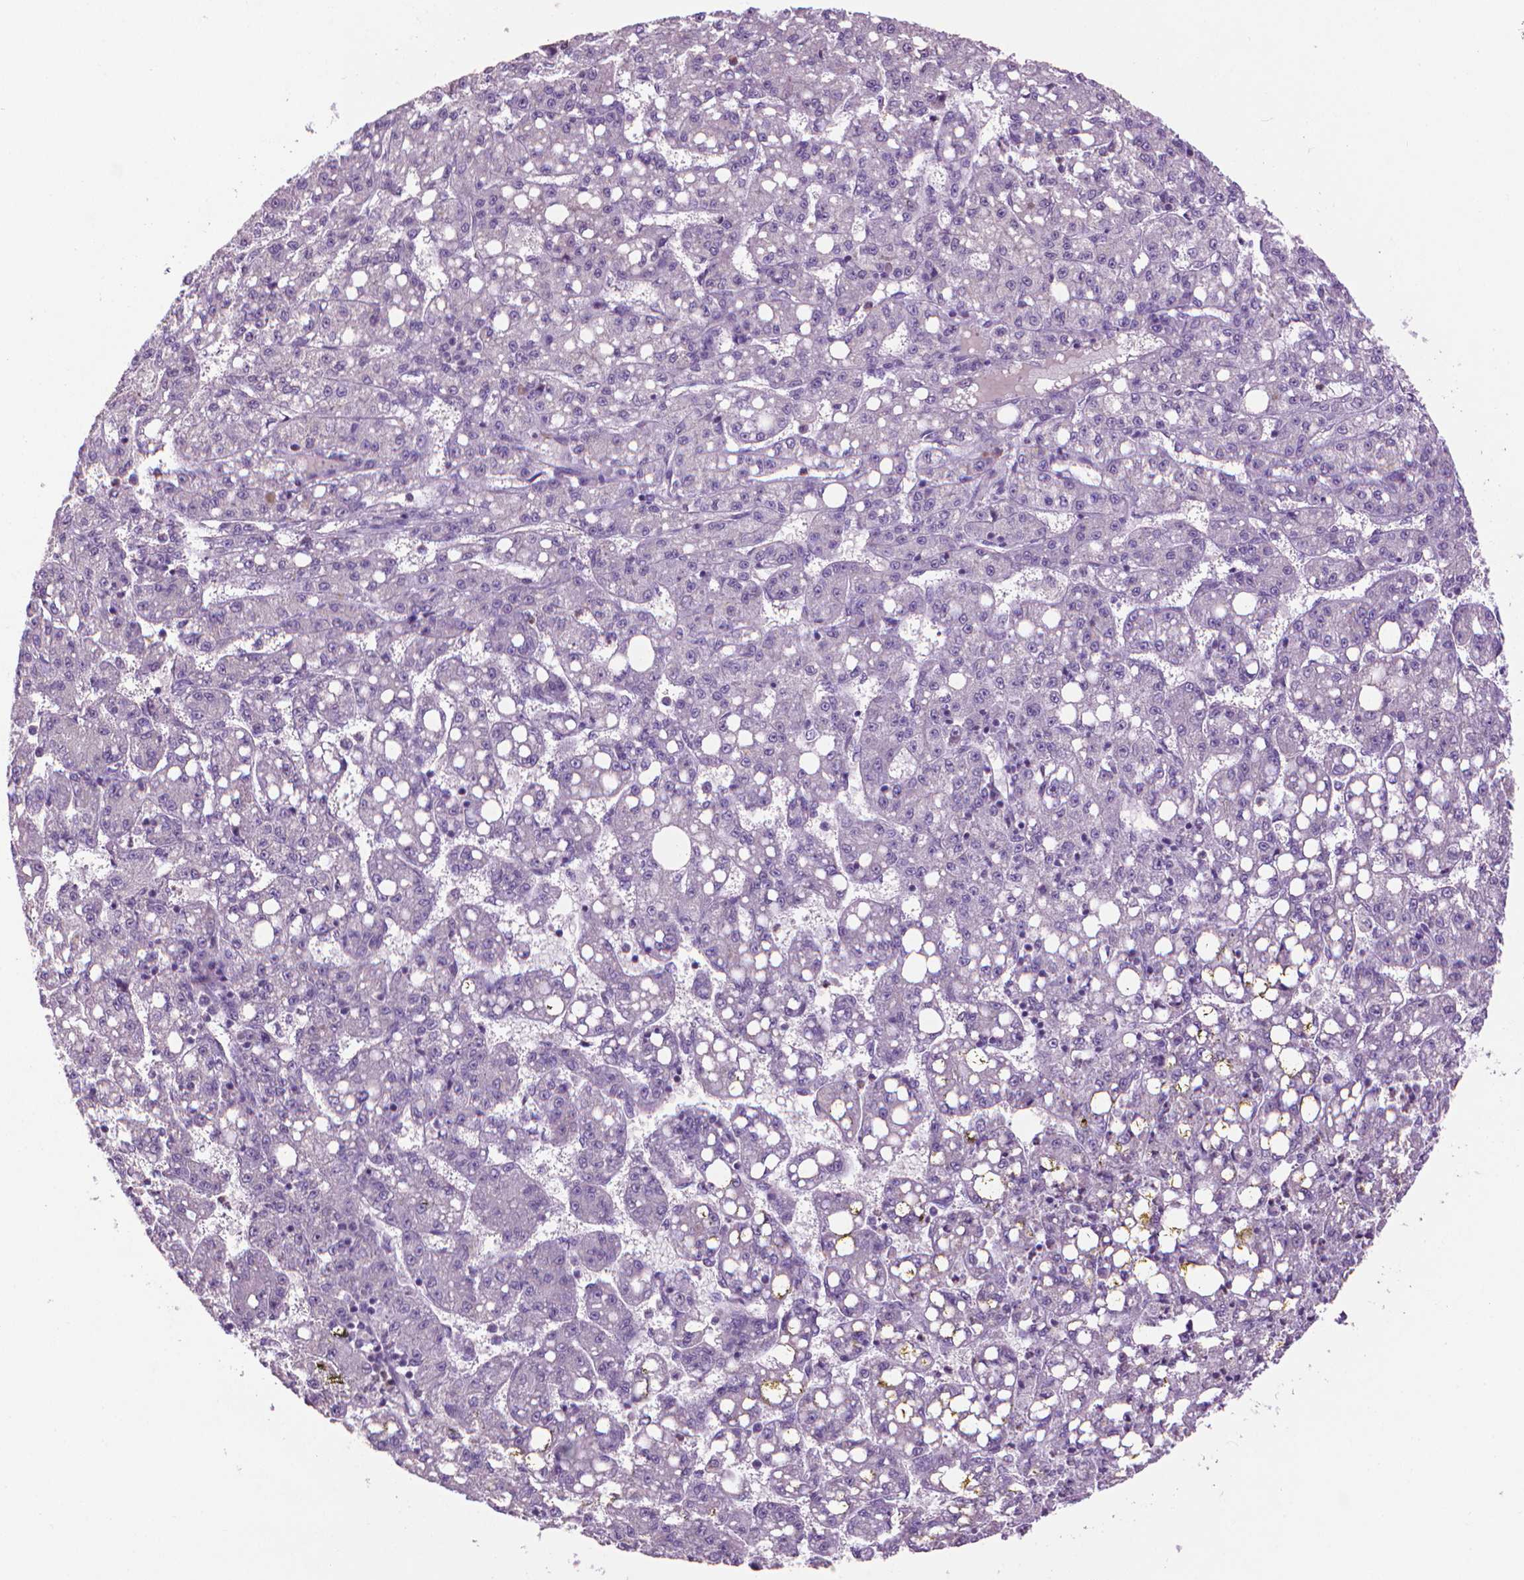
{"staining": {"intensity": "negative", "quantity": "none", "location": "none"}, "tissue": "liver cancer", "cell_type": "Tumor cells", "image_type": "cancer", "snomed": [{"axis": "morphology", "description": "Carcinoma, Hepatocellular, NOS"}, {"axis": "topography", "description": "Liver"}], "caption": "DAB (3,3'-diaminobenzidine) immunohistochemical staining of human hepatocellular carcinoma (liver) reveals no significant positivity in tumor cells.", "gene": "CDKN2D", "patient": {"sex": "female", "age": 65}}